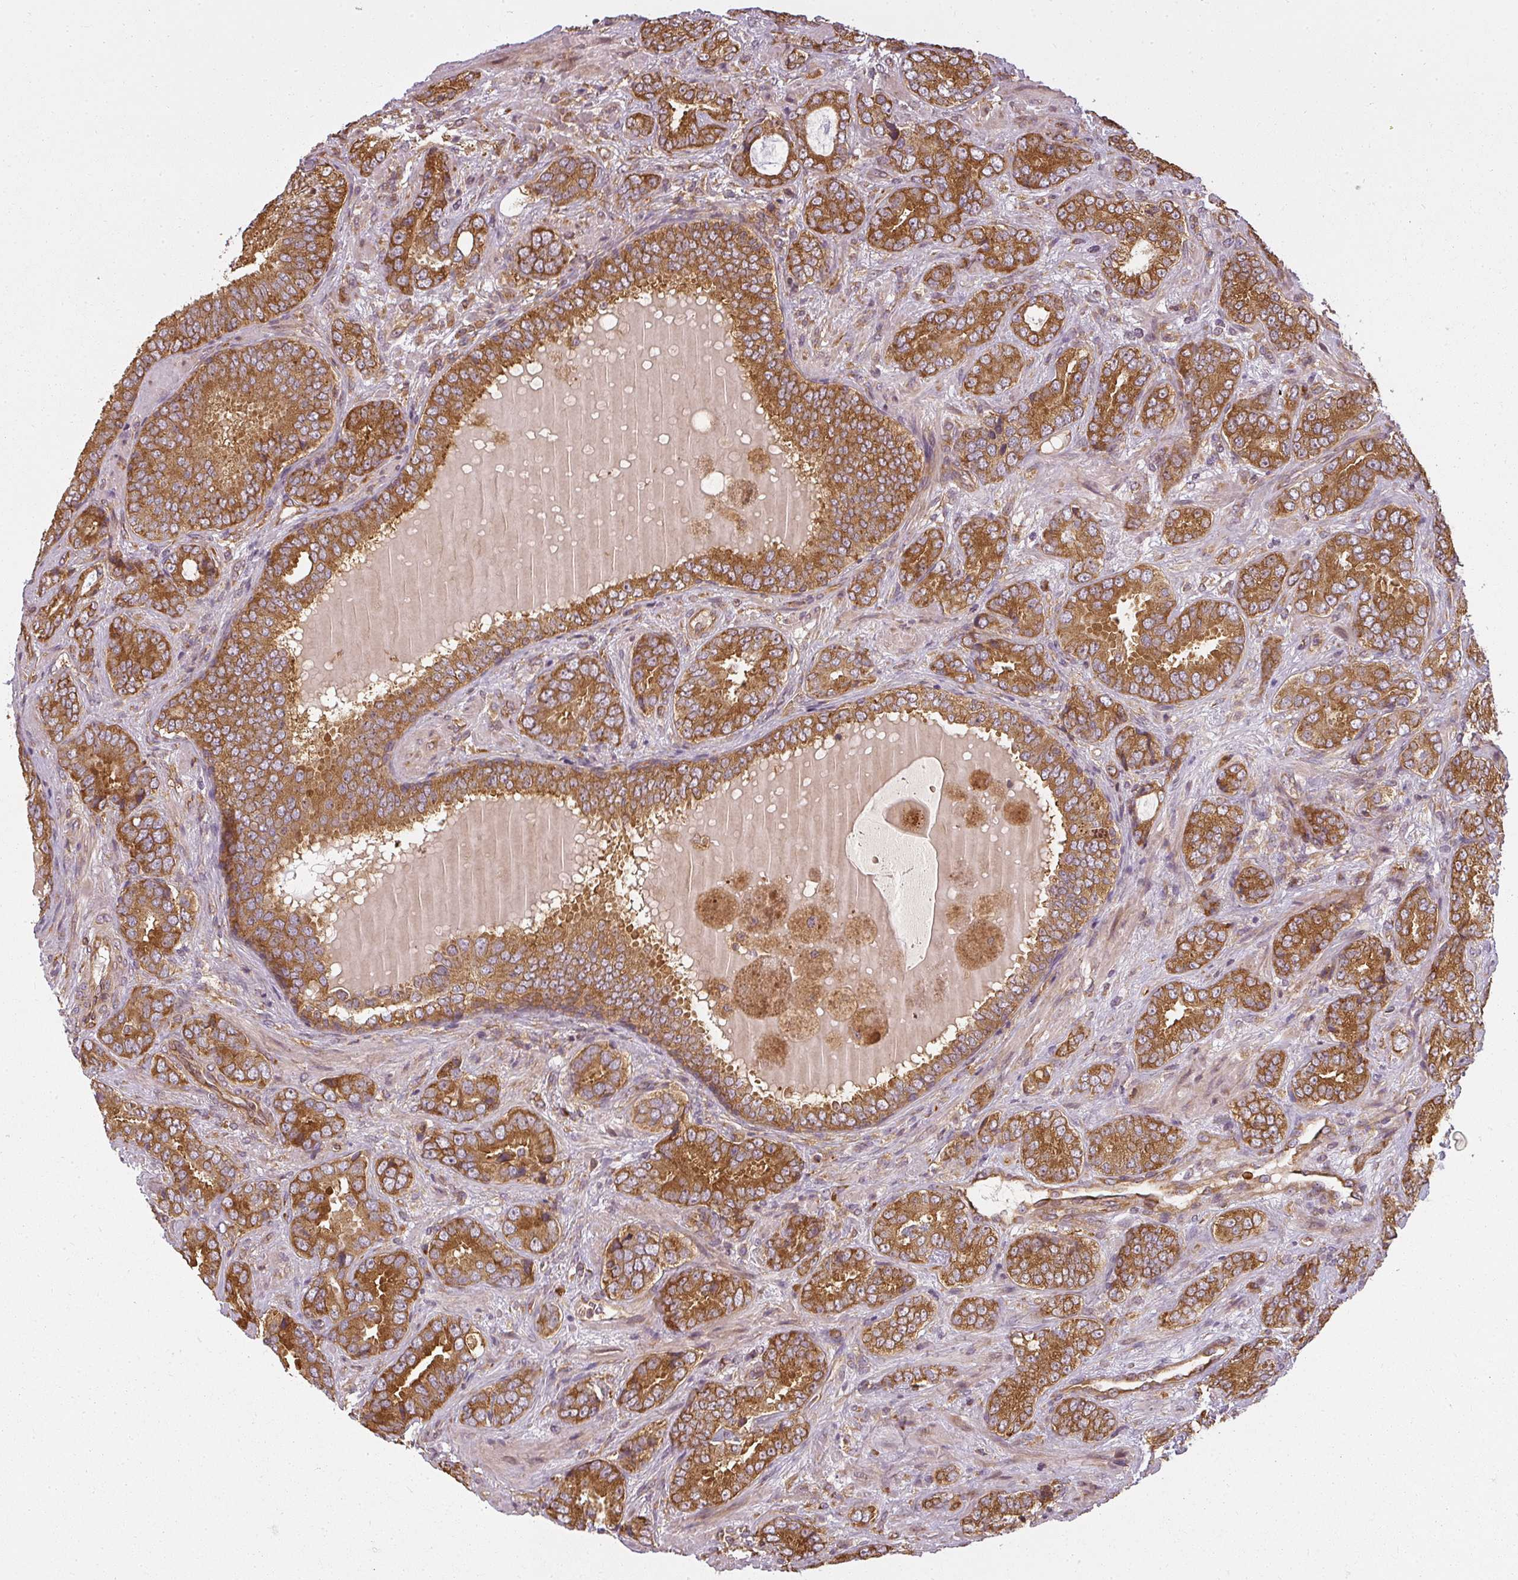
{"staining": {"intensity": "strong", "quantity": ">75%", "location": "cytoplasmic/membranous"}, "tissue": "prostate cancer", "cell_type": "Tumor cells", "image_type": "cancer", "snomed": [{"axis": "morphology", "description": "Adenocarcinoma, High grade"}, {"axis": "topography", "description": "Prostate"}], "caption": "This histopathology image shows prostate cancer (adenocarcinoma (high-grade)) stained with immunohistochemistry to label a protein in brown. The cytoplasmic/membranous of tumor cells show strong positivity for the protein. Nuclei are counter-stained blue.", "gene": "RPL24", "patient": {"sex": "male", "age": 71}}